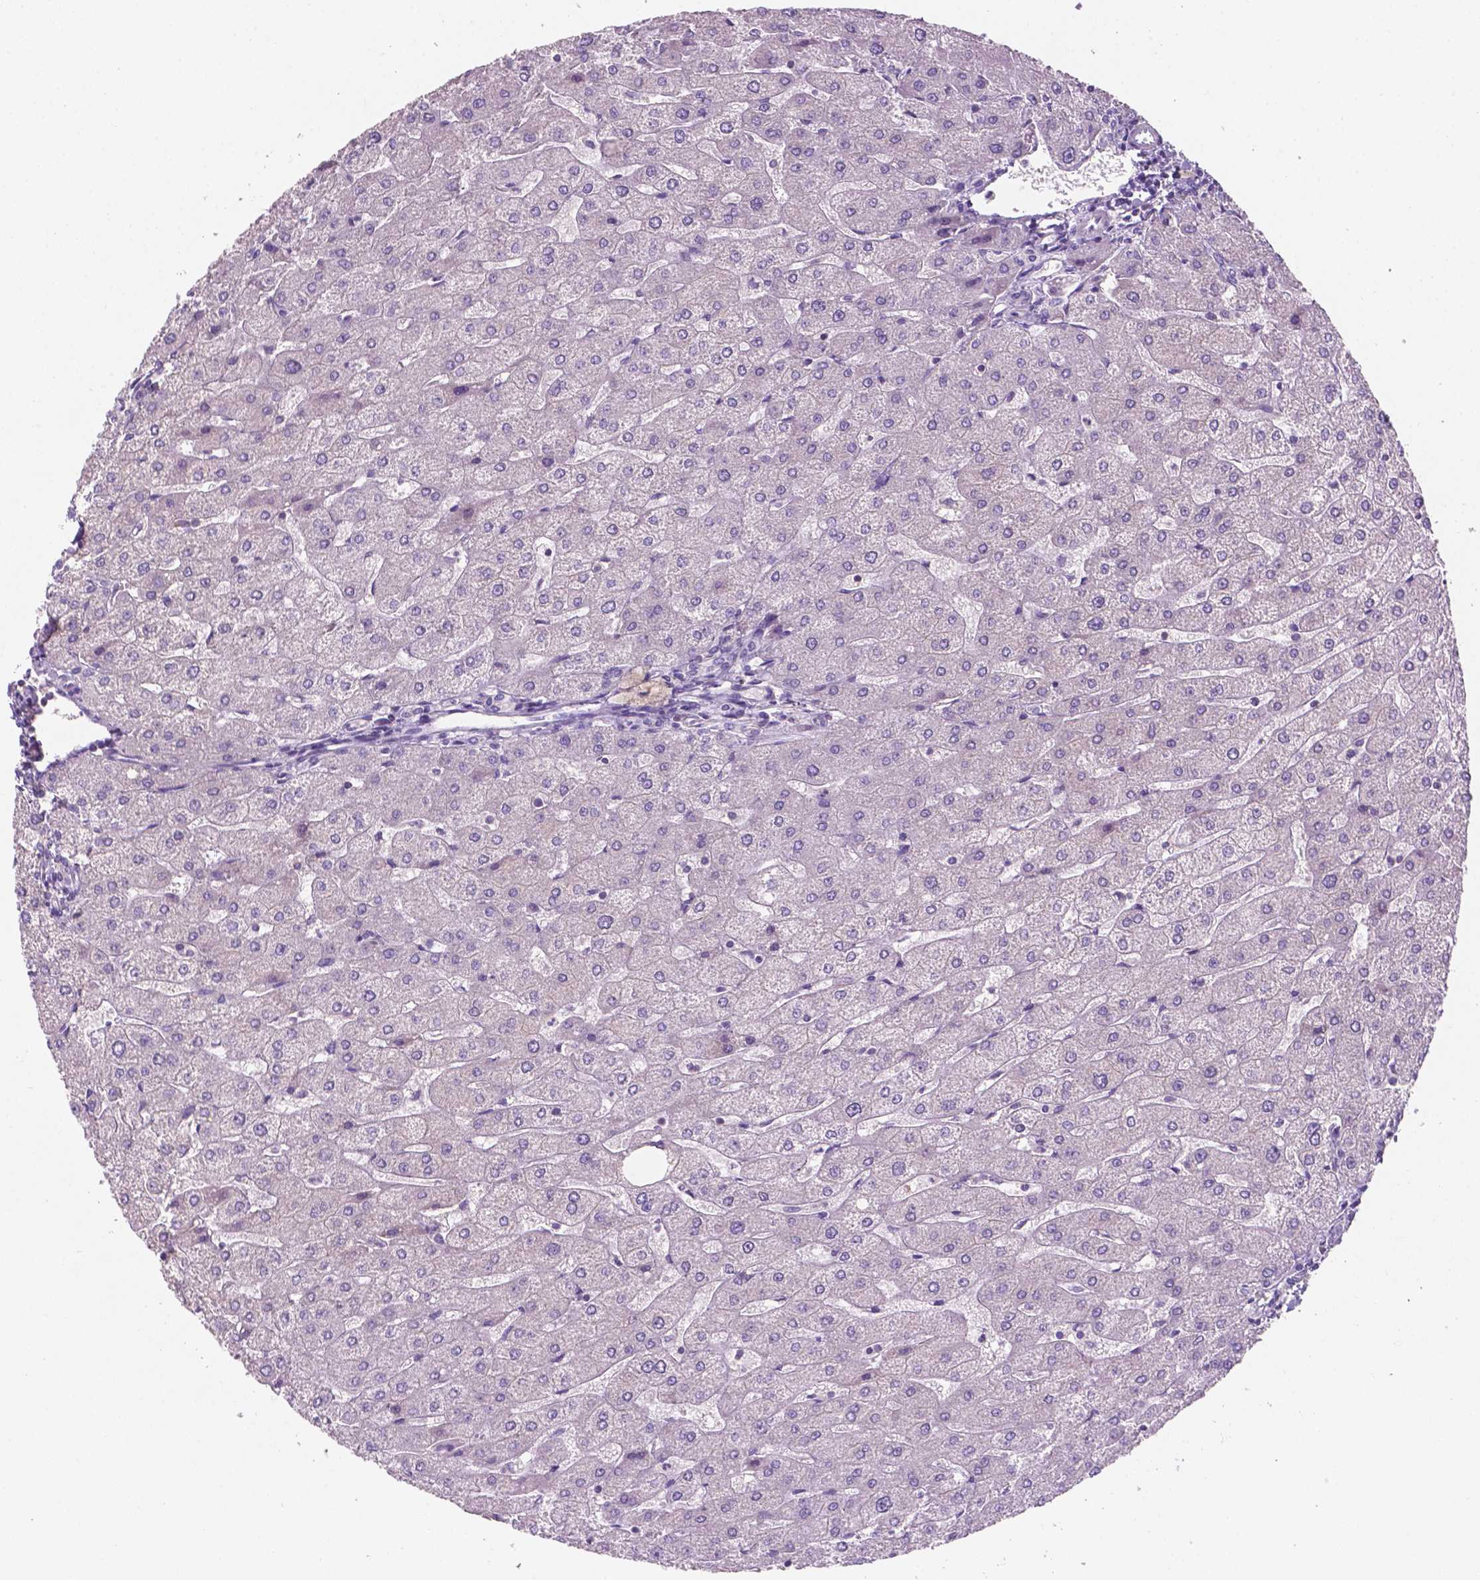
{"staining": {"intensity": "negative", "quantity": "none", "location": "none"}, "tissue": "liver", "cell_type": "Cholangiocytes", "image_type": "normal", "snomed": [{"axis": "morphology", "description": "Normal tissue, NOS"}, {"axis": "topography", "description": "Liver"}], "caption": "This is a image of immunohistochemistry (IHC) staining of unremarkable liver, which shows no staining in cholangiocytes.", "gene": "EGFR", "patient": {"sex": "male", "age": 67}}